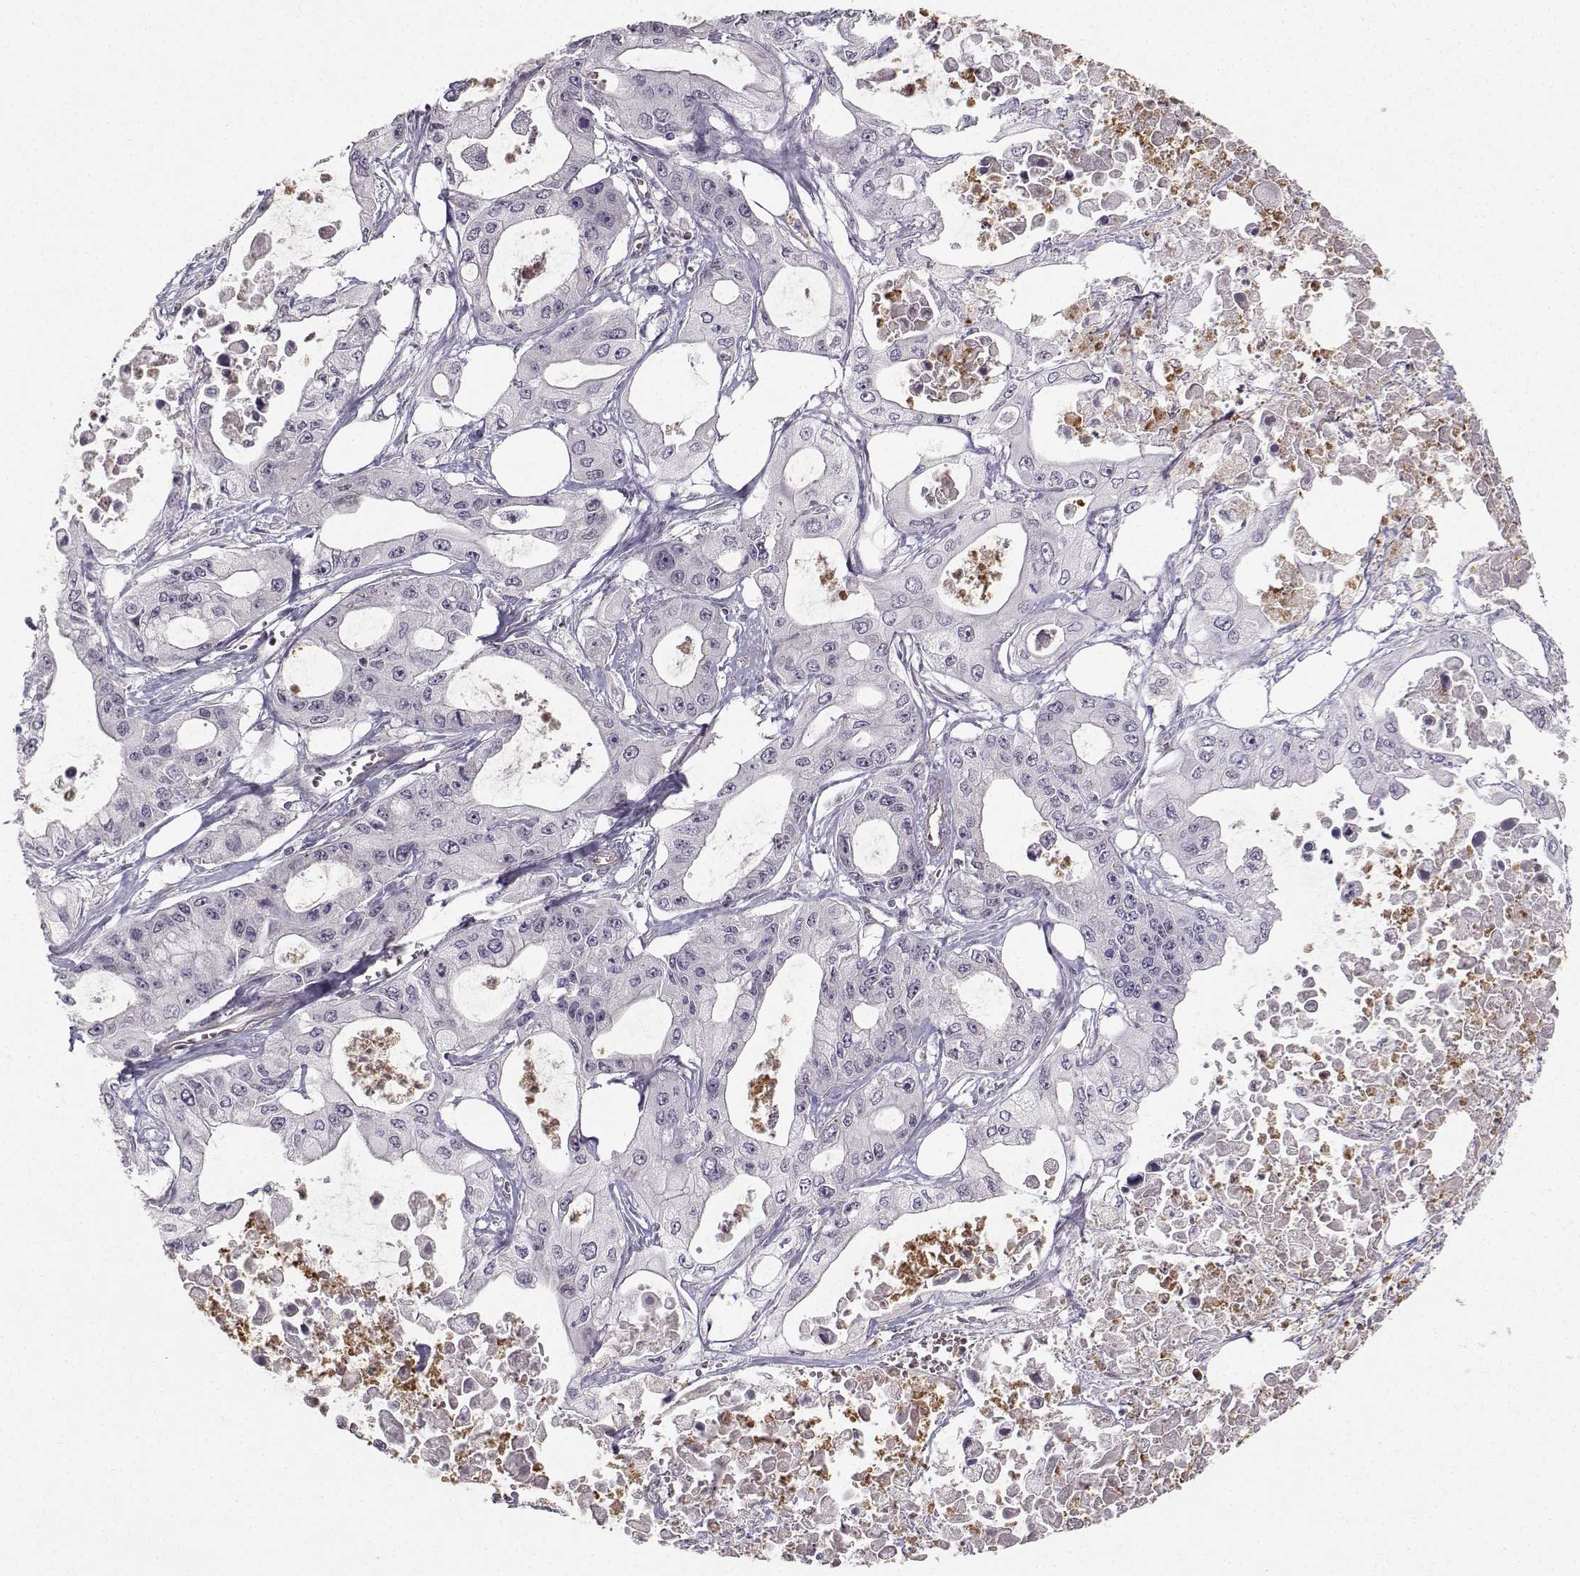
{"staining": {"intensity": "negative", "quantity": "none", "location": "none"}, "tissue": "pancreatic cancer", "cell_type": "Tumor cells", "image_type": "cancer", "snomed": [{"axis": "morphology", "description": "Adenocarcinoma, NOS"}, {"axis": "topography", "description": "Pancreas"}], "caption": "Protein analysis of pancreatic adenocarcinoma displays no significant positivity in tumor cells. The staining is performed using DAB (3,3'-diaminobenzidine) brown chromogen with nuclei counter-stained in using hematoxylin.", "gene": "OPRD1", "patient": {"sex": "male", "age": 70}}